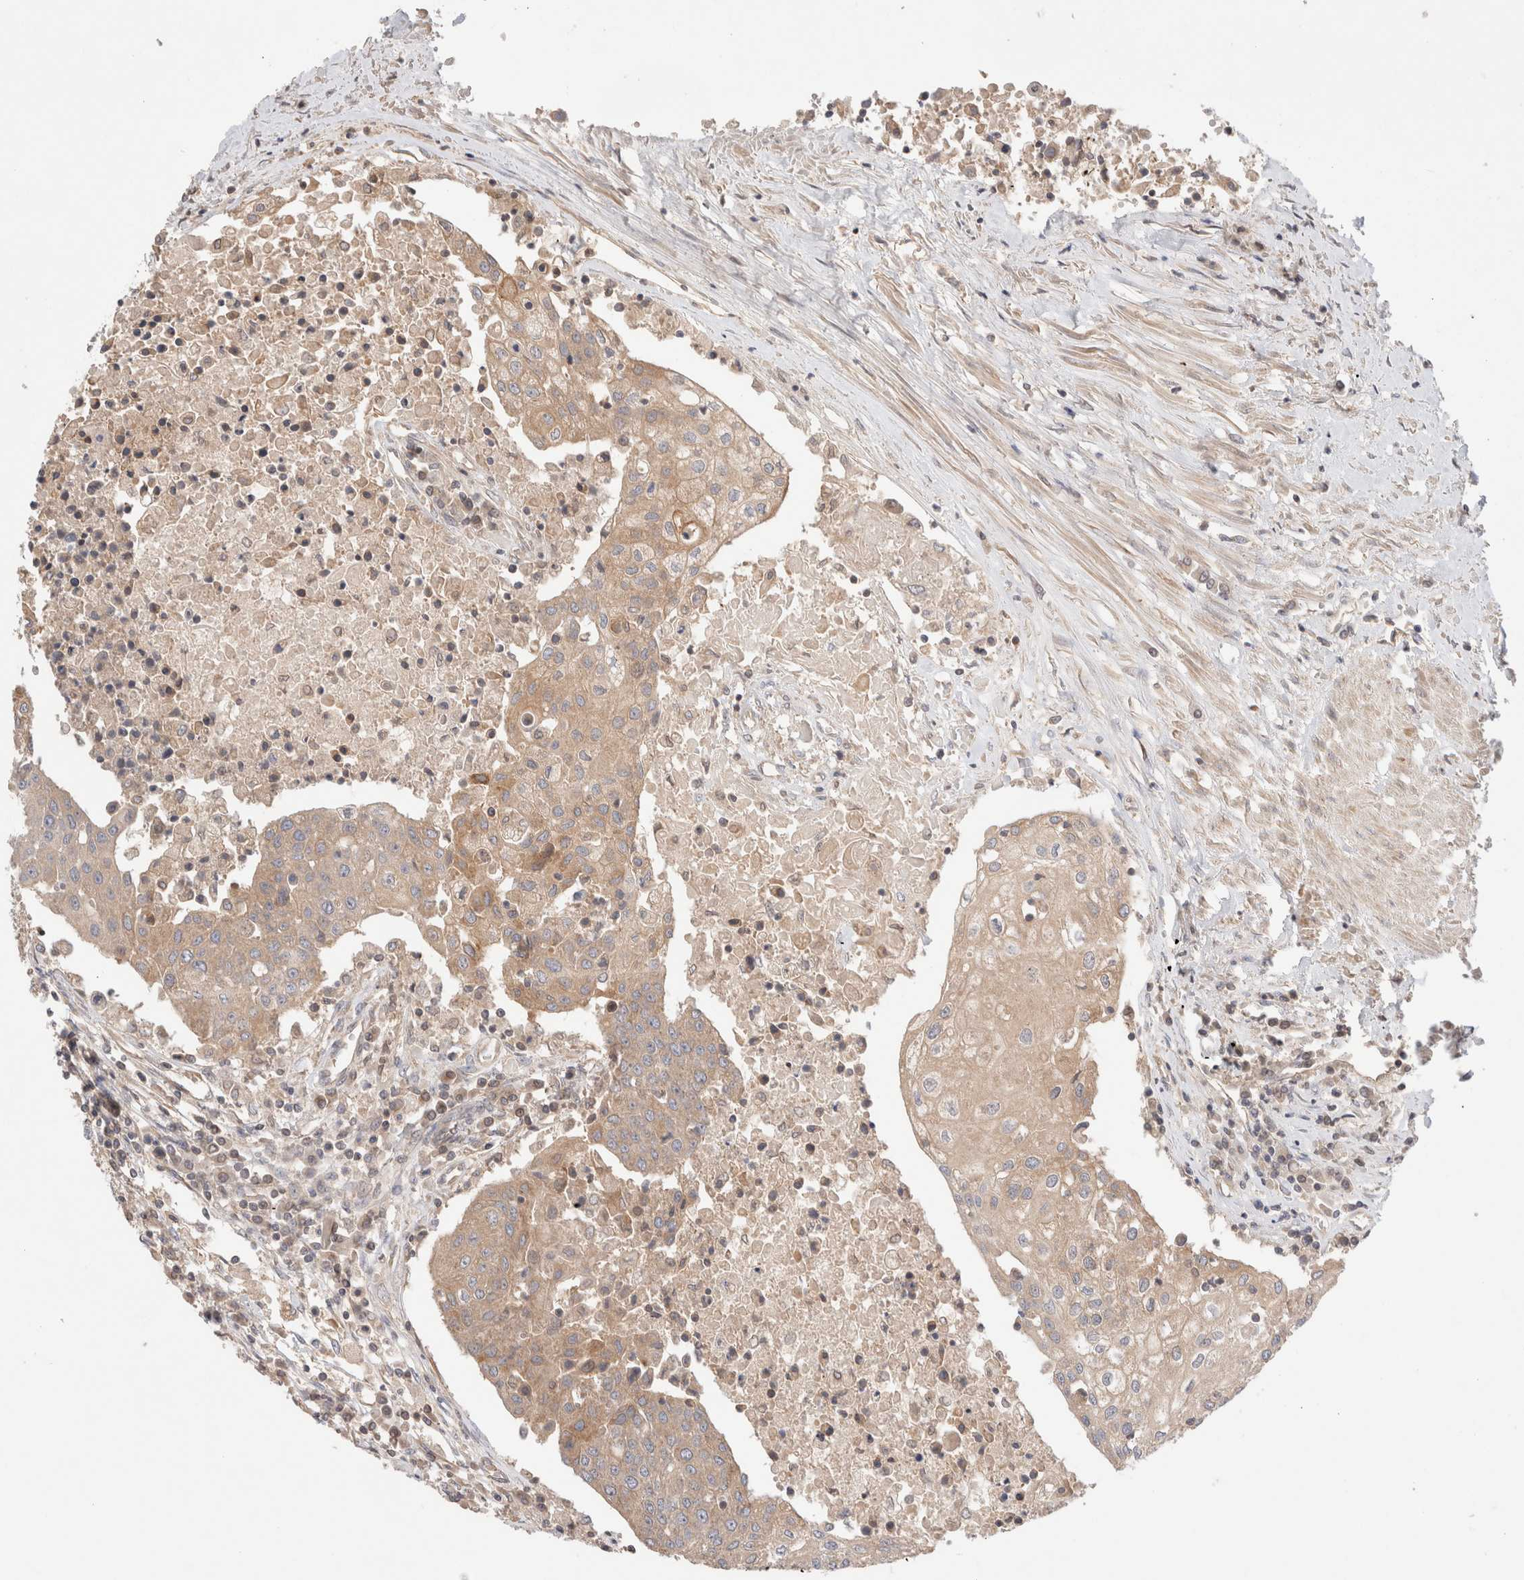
{"staining": {"intensity": "moderate", "quantity": ">75%", "location": "cytoplasmic/membranous"}, "tissue": "urothelial cancer", "cell_type": "Tumor cells", "image_type": "cancer", "snomed": [{"axis": "morphology", "description": "Urothelial carcinoma, High grade"}, {"axis": "topography", "description": "Urinary bladder"}], "caption": "Human urothelial cancer stained with a protein marker displays moderate staining in tumor cells.", "gene": "SIKE1", "patient": {"sex": "female", "age": 85}}